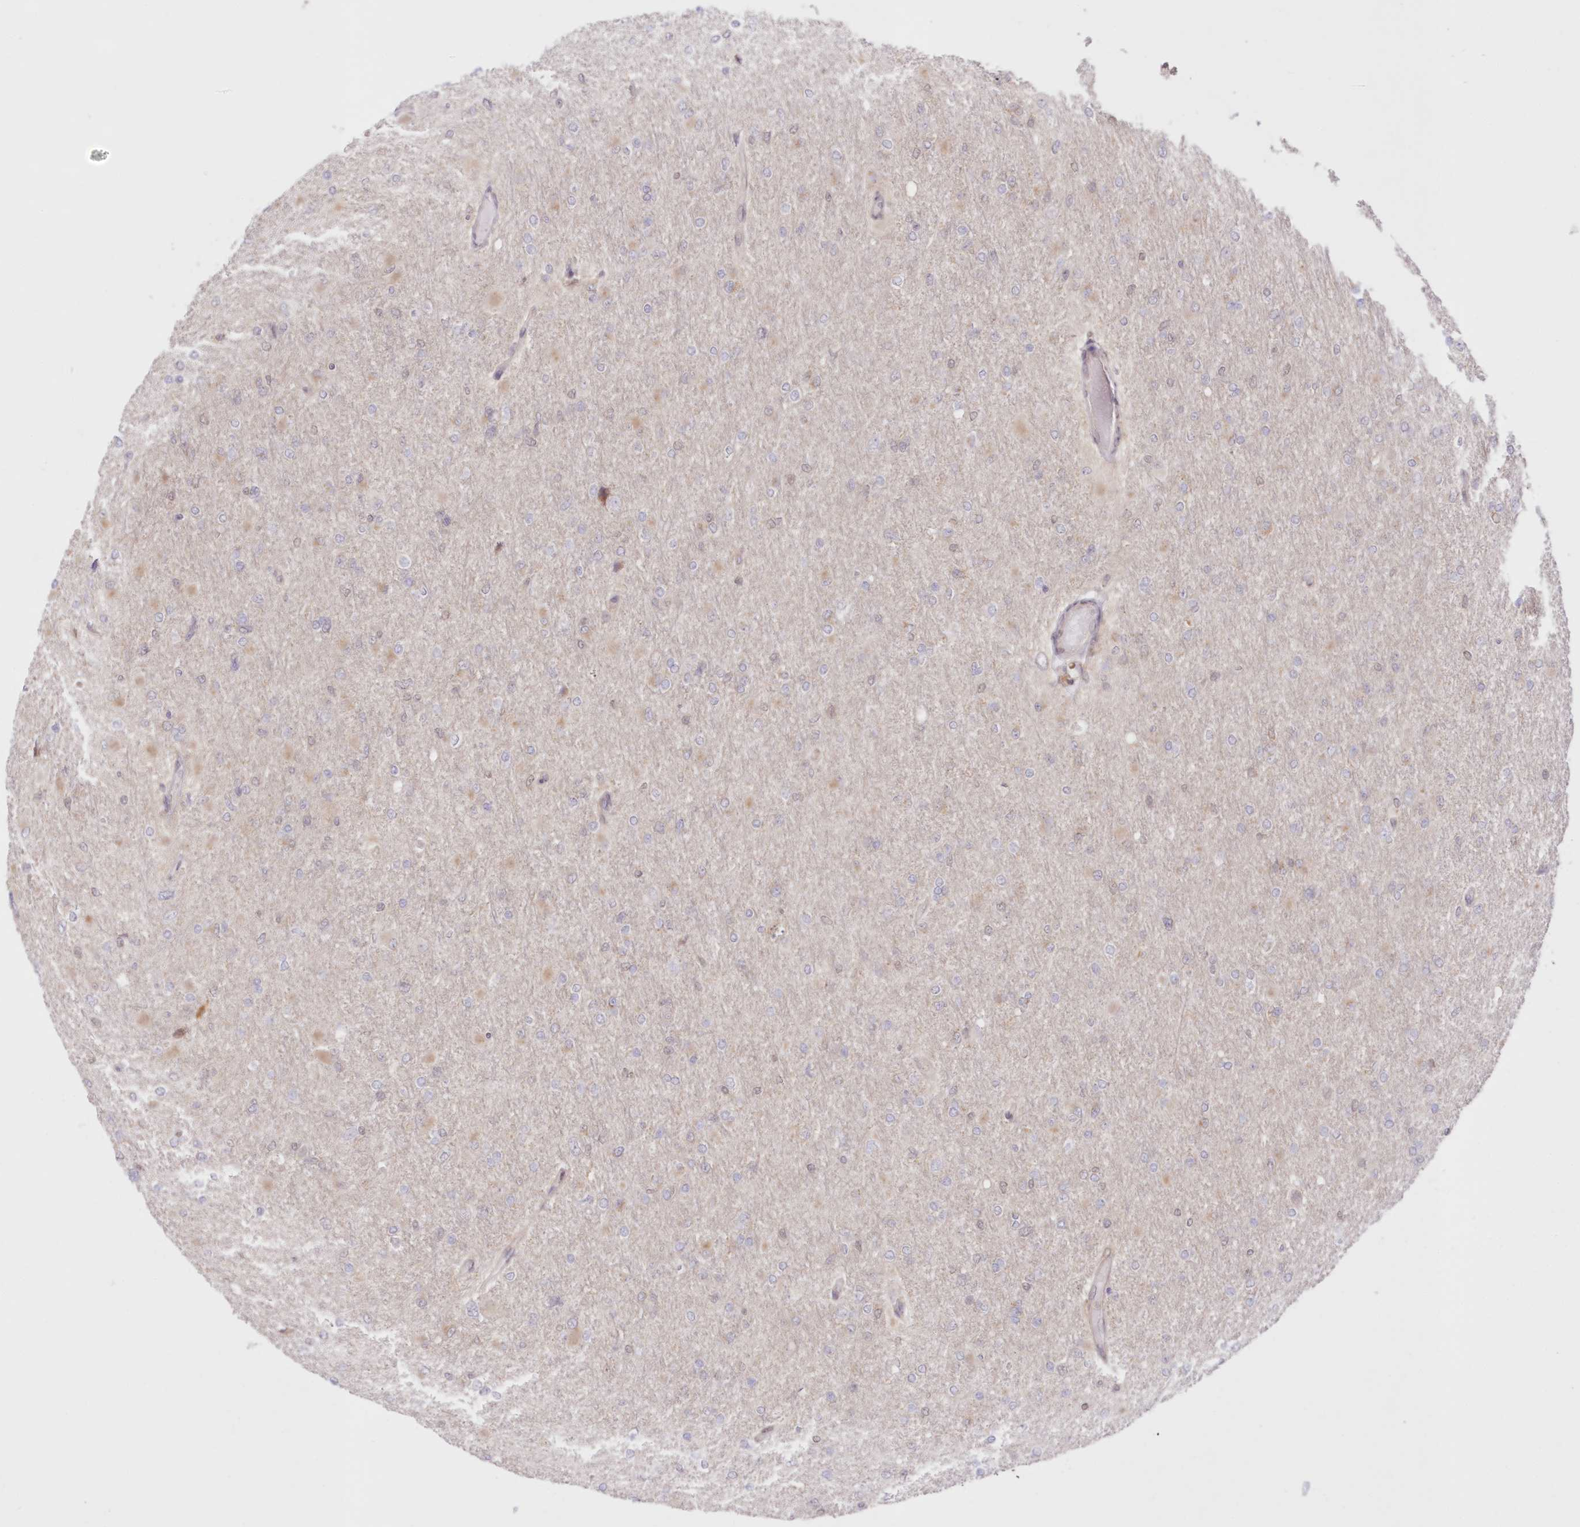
{"staining": {"intensity": "negative", "quantity": "none", "location": "none"}, "tissue": "glioma", "cell_type": "Tumor cells", "image_type": "cancer", "snomed": [{"axis": "morphology", "description": "Glioma, malignant, High grade"}, {"axis": "topography", "description": "Cerebral cortex"}], "caption": "This is an IHC image of glioma. There is no staining in tumor cells.", "gene": "RNPEP", "patient": {"sex": "female", "age": 36}}